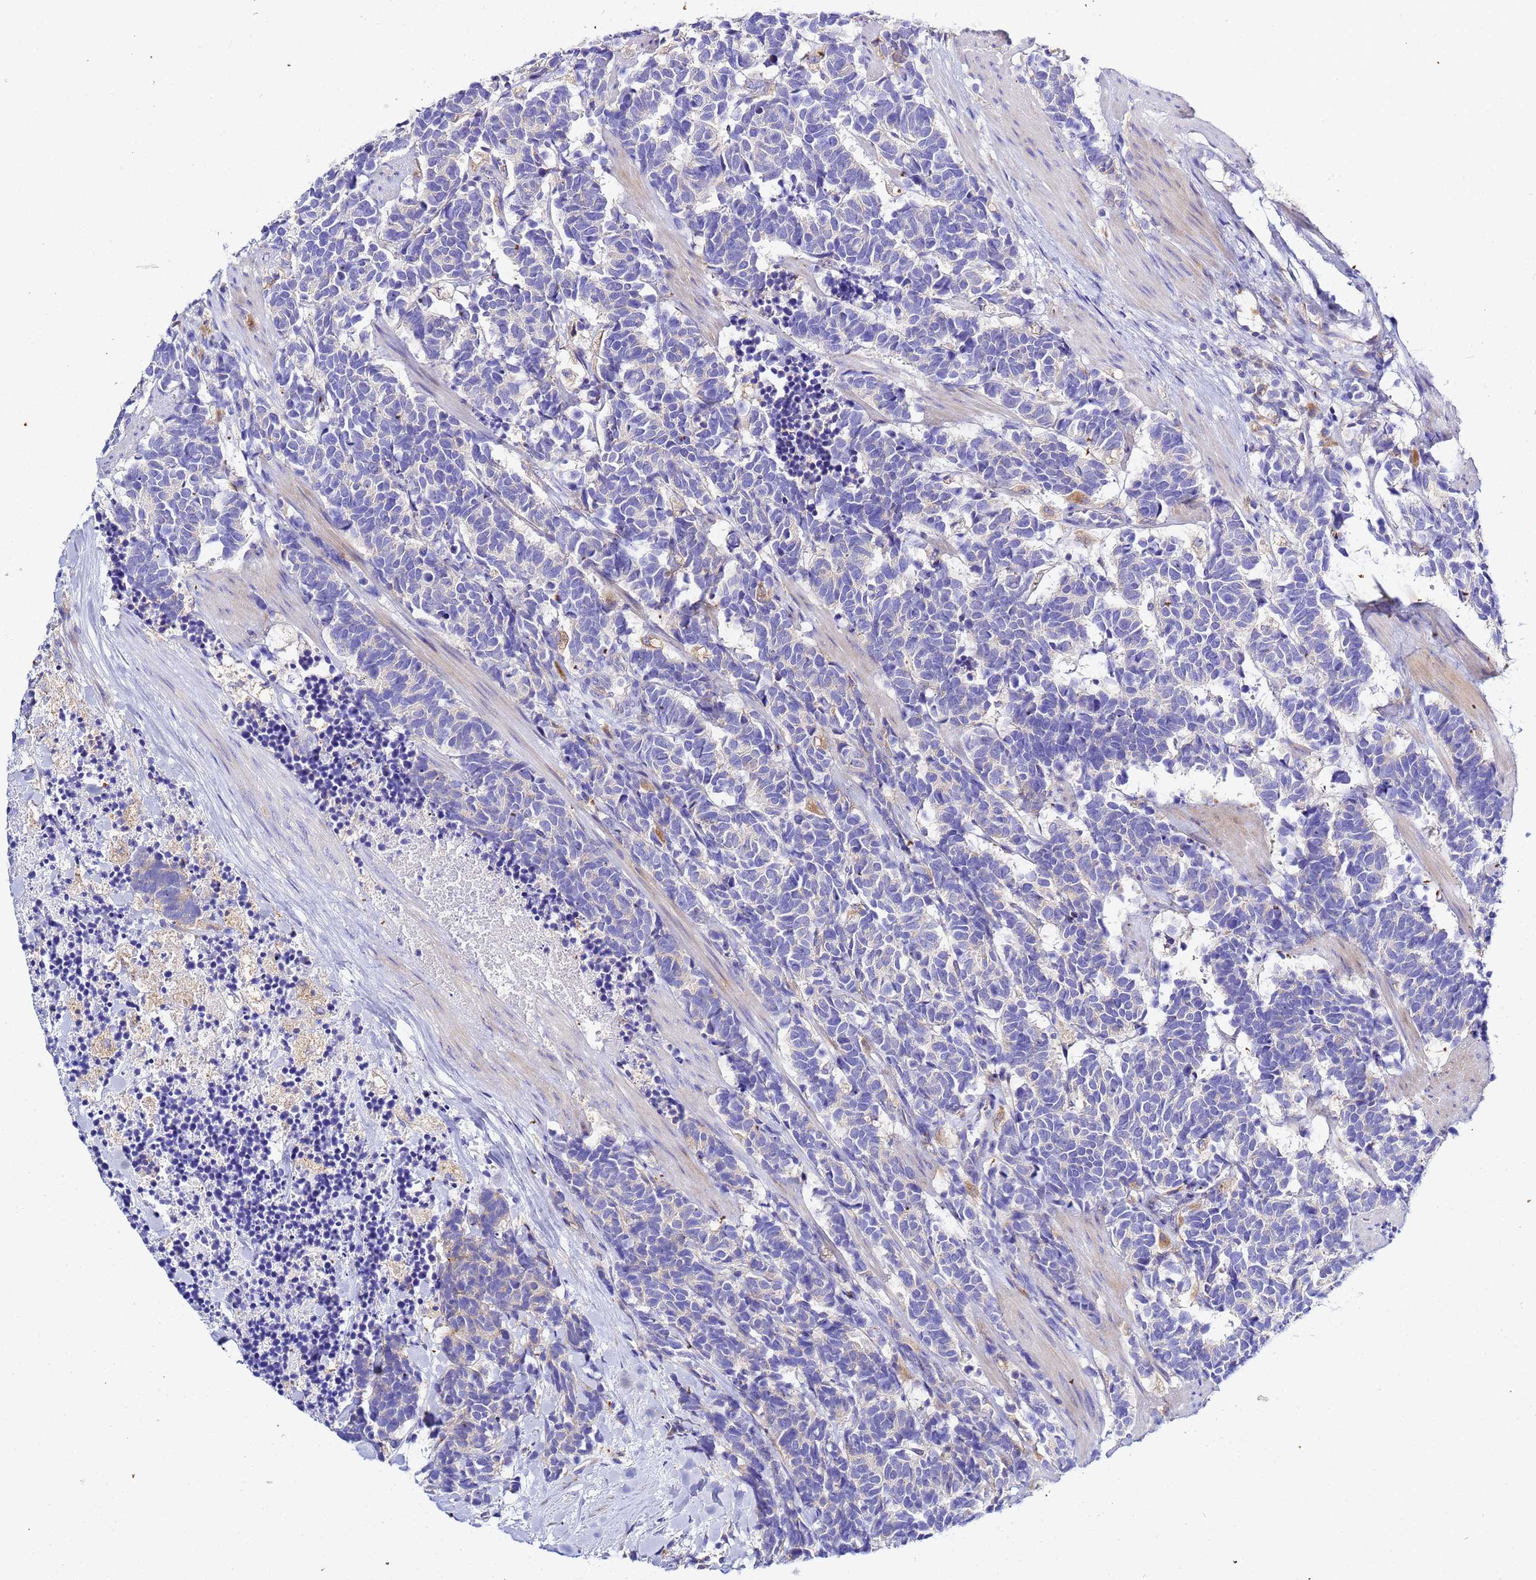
{"staining": {"intensity": "negative", "quantity": "none", "location": "none"}, "tissue": "carcinoid", "cell_type": "Tumor cells", "image_type": "cancer", "snomed": [{"axis": "morphology", "description": "Carcinoma, NOS"}, {"axis": "morphology", "description": "Carcinoid, malignant, NOS"}, {"axis": "topography", "description": "Prostate"}], "caption": "Immunohistochemistry of human carcinoid demonstrates no expression in tumor cells.", "gene": "VTI1B", "patient": {"sex": "male", "age": 57}}